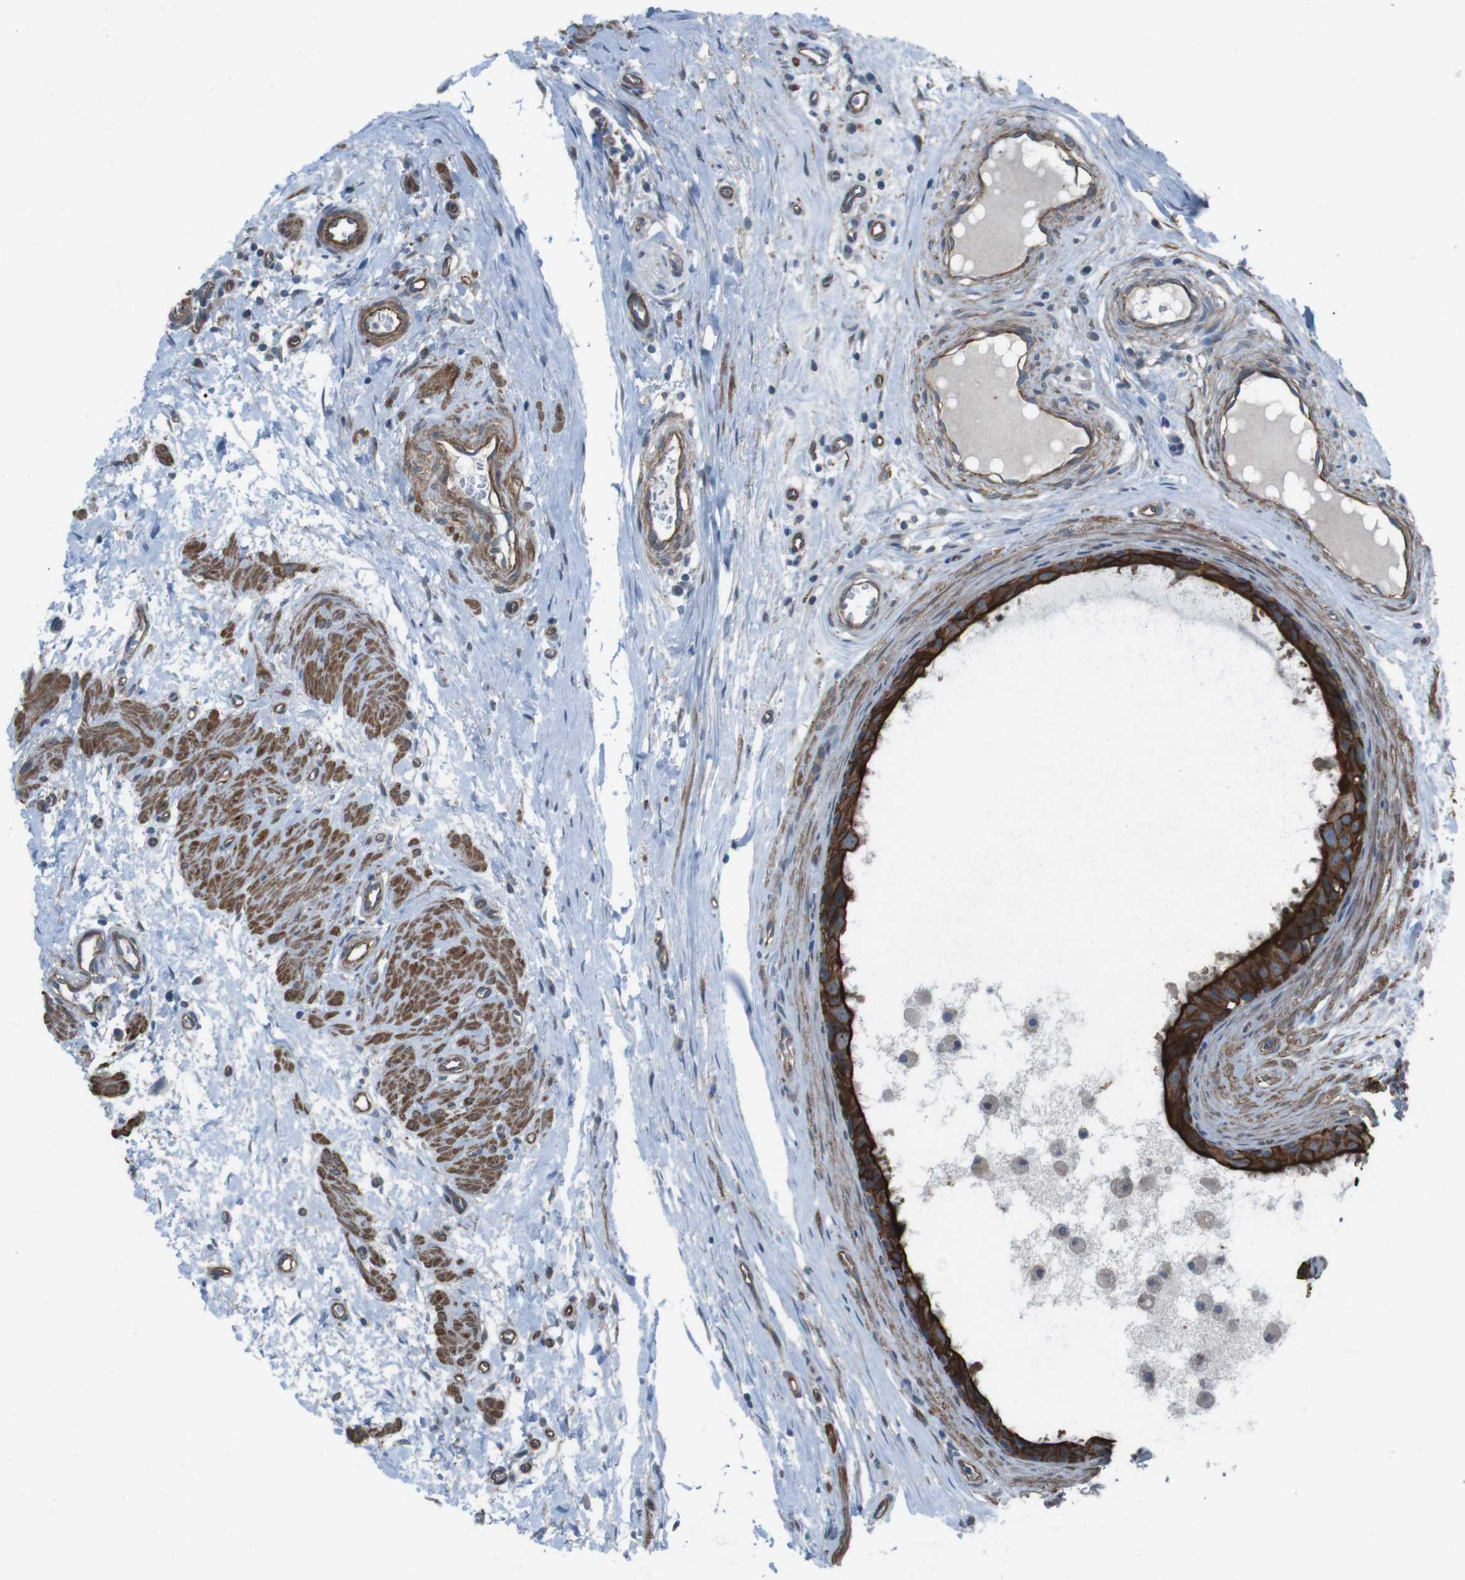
{"staining": {"intensity": "strong", "quantity": ">75%", "location": "cytoplasmic/membranous"}, "tissue": "epididymis", "cell_type": "Glandular cells", "image_type": "normal", "snomed": [{"axis": "morphology", "description": "Normal tissue, NOS"}, {"axis": "morphology", "description": "Inflammation, NOS"}, {"axis": "topography", "description": "Epididymis"}], "caption": "Approximately >75% of glandular cells in unremarkable human epididymis reveal strong cytoplasmic/membranous protein staining as visualized by brown immunohistochemical staining.", "gene": "FAM174B", "patient": {"sex": "male", "age": 85}}